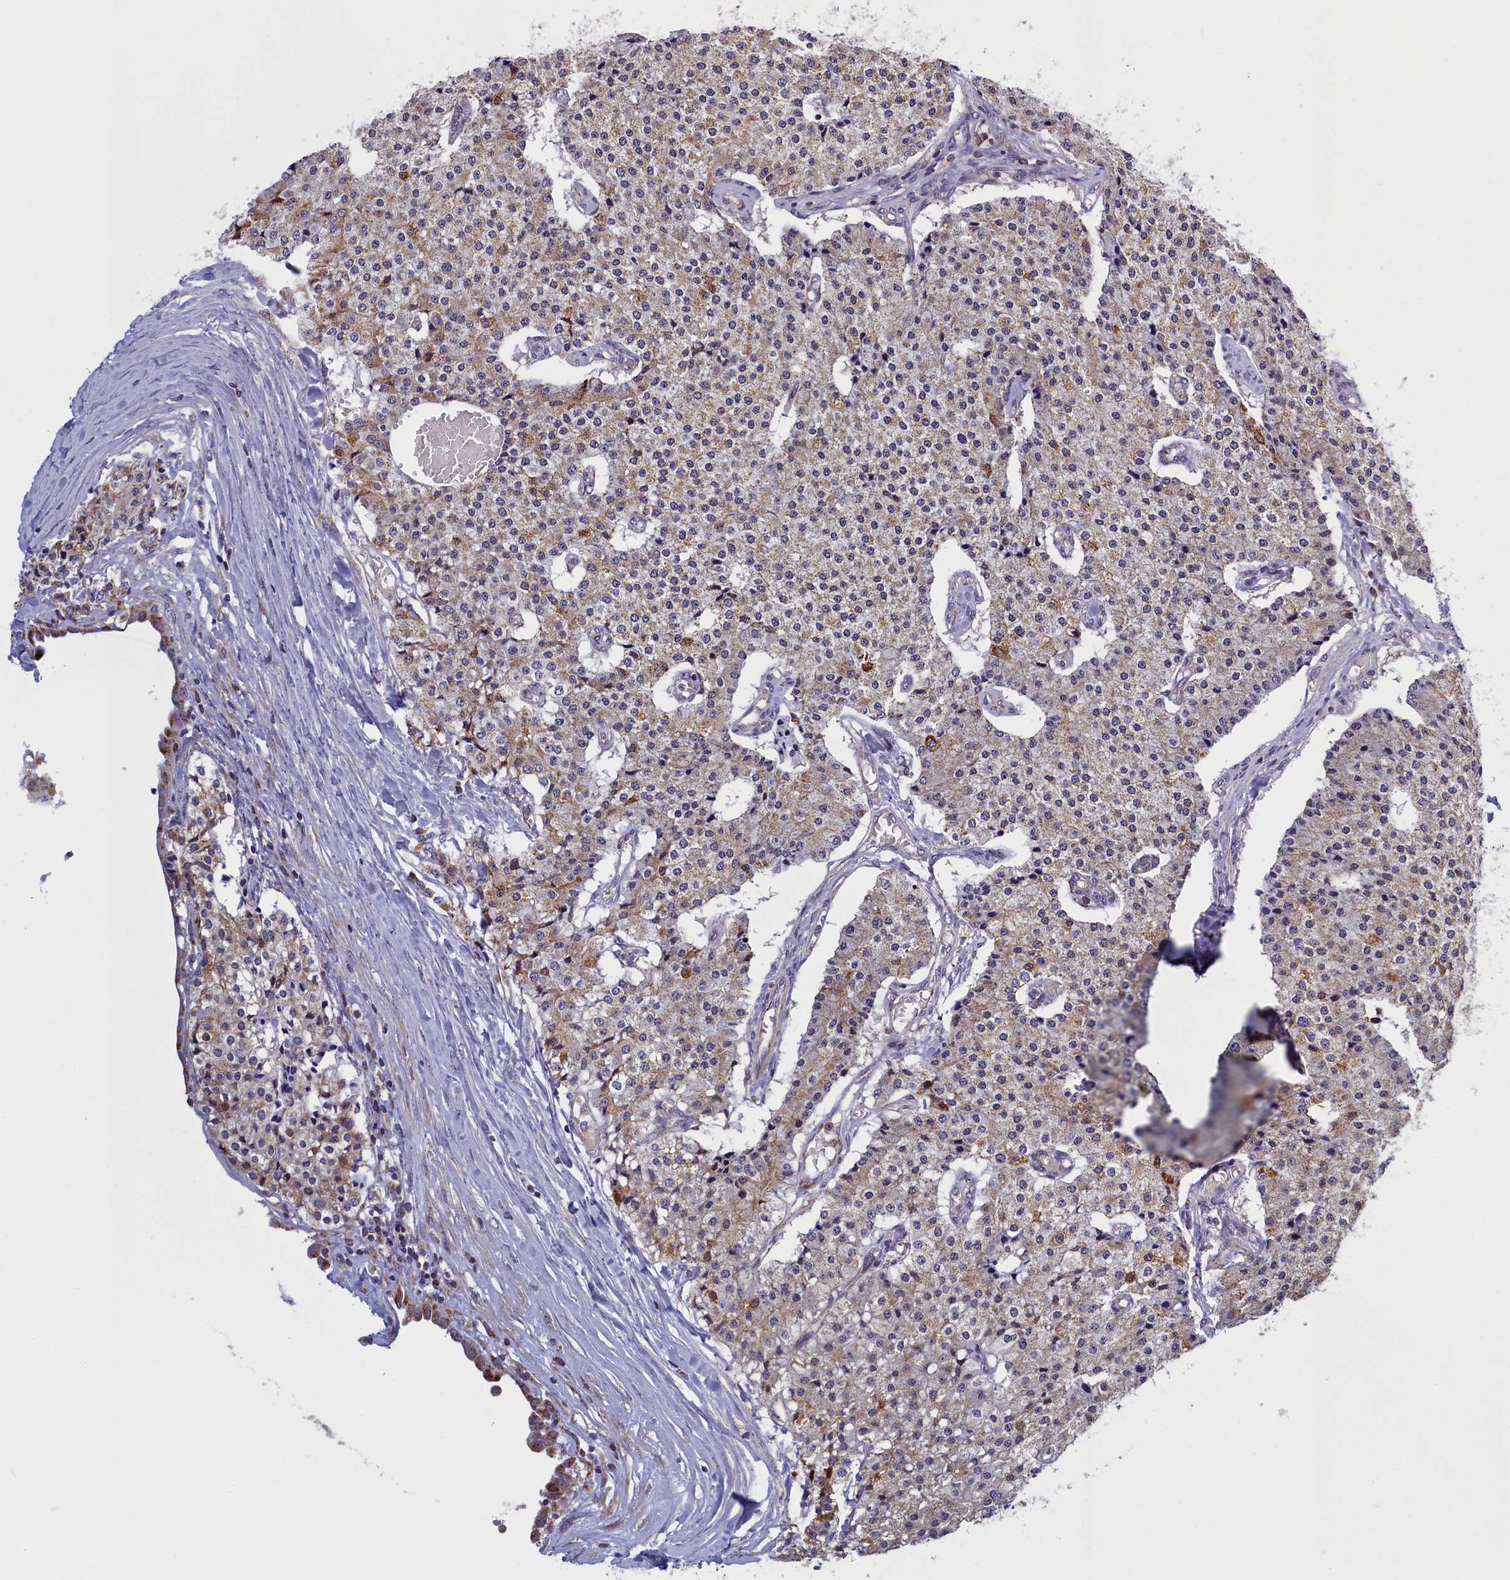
{"staining": {"intensity": "weak", "quantity": "25%-75%", "location": "cytoplasmic/membranous"}, "tissue": "carcinoid", "cell_type": "Tumor cells", "image_type": "cancer", "snomed": [{"axis": "morphology", "description": "Carcinoid, malignant, NOS"}, {"axis": "topography", "description": "Colon"}], "caption": "Carcinoid tissue shows weak cytoplasmic/membranous staining in about 25%-75% of tumor cells", "gene": "IFT122", "patient": {"sex": "female", "age": 52}}